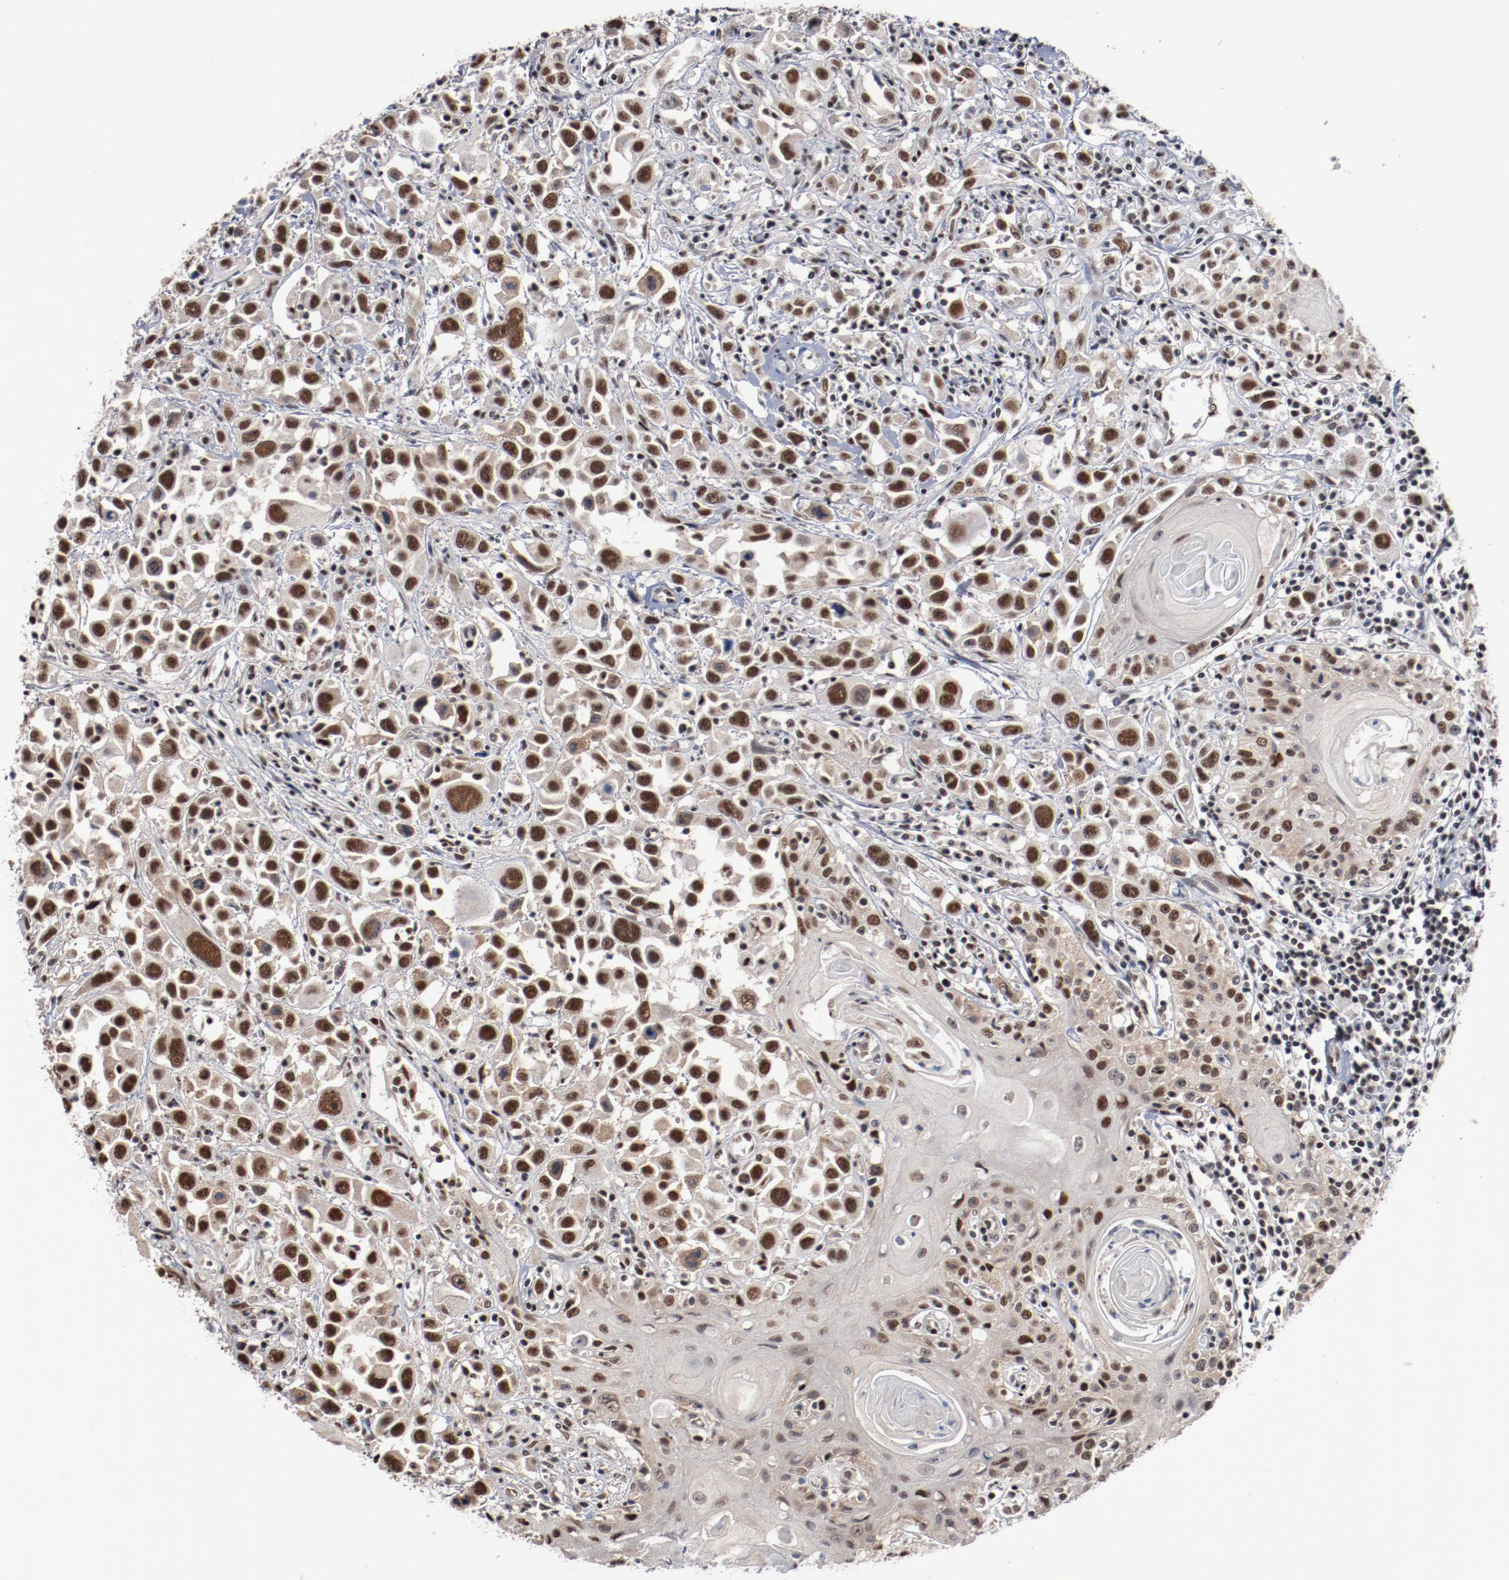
{"staining": {"intensity": "strong", "quantity": ">75%", "location": "cytoplasmic/membranous,nuclear"}, "tissue": "head and neck cancer", "cell_type": "Tumor cells", "image_type": "cancer", "snomed": [{"axis": "morphology", "description": "Squamous cell carcinoma, NOS"}, {"axis": "topography", "description": "Oral tissue"}, {"axis": "topography", "description": "Head-Neck"}], "caption": "IHC micrograph of head and neck squamous cell carcinoma stained for a protein (brown), which demonstrates high levels of strong cytoplasmic/membranous and nuclear positivity in about >75% of tumor cells.", "gene": "BUB3", "patient": {"sex": "female", "age": 76}}